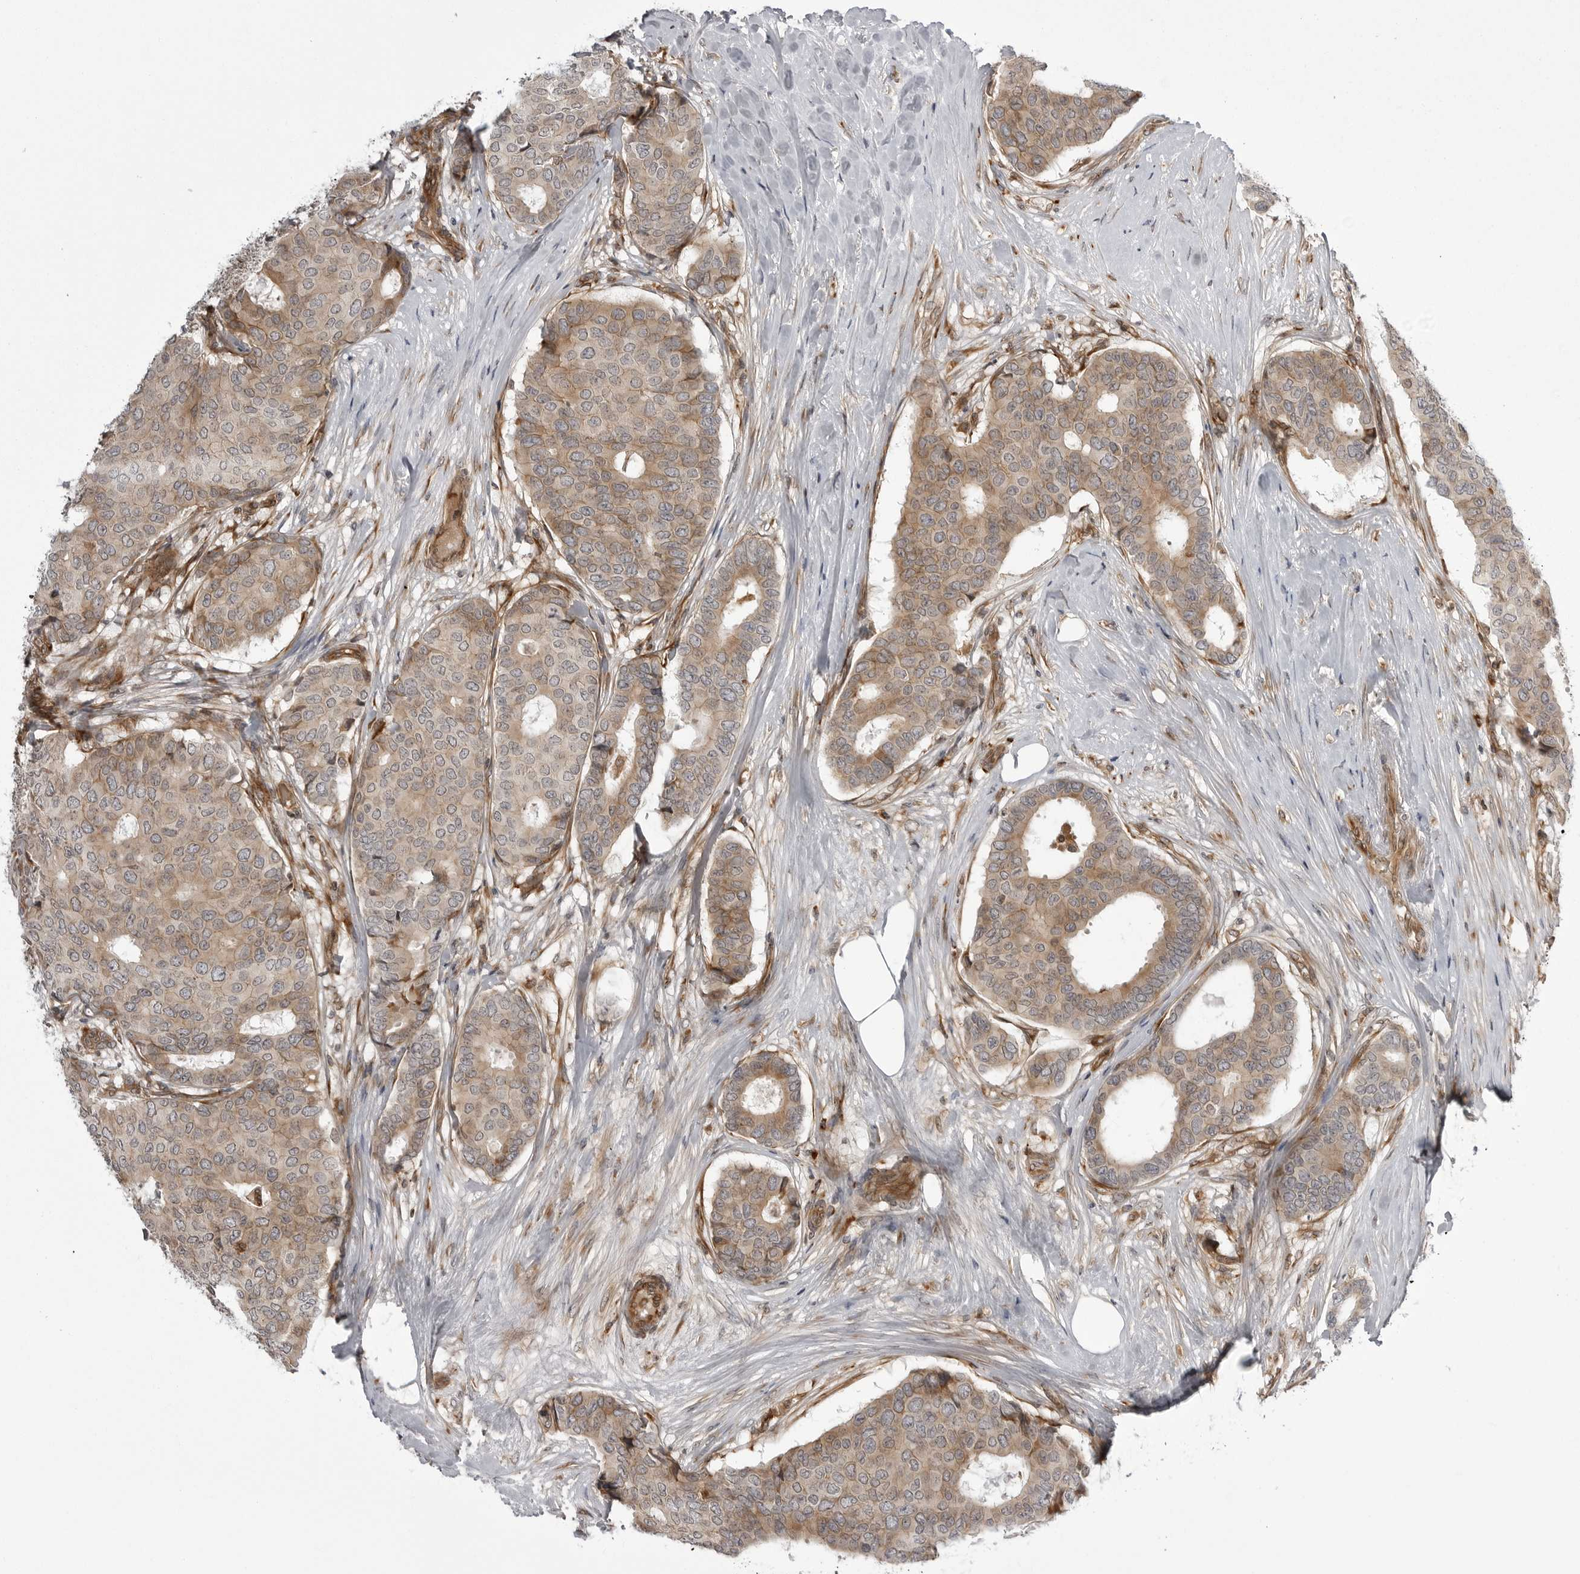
{"staining": {"intensity": "weak", "quantity": ">75%", "location": "cytoplasmic/membranous"}, "tissue": "breast cancer", "cell_type": "Tumor cells", "image_type": "cancer", "snomed": [{"axis": "morphology", "description": "Duct carcinoma"}, {"axis": "topography", "description": "Breast"}], "caption": "Breast cancer stained for a protein reveals weak cytoplasmic/membranous positivity in tumor cells. (DAB (3,3'-diaminobenzidine) = brown stain, brightfield microscopy at high magnification).", "gene": "ARL5A", "patient": {"sex": "female", "age": 75}}